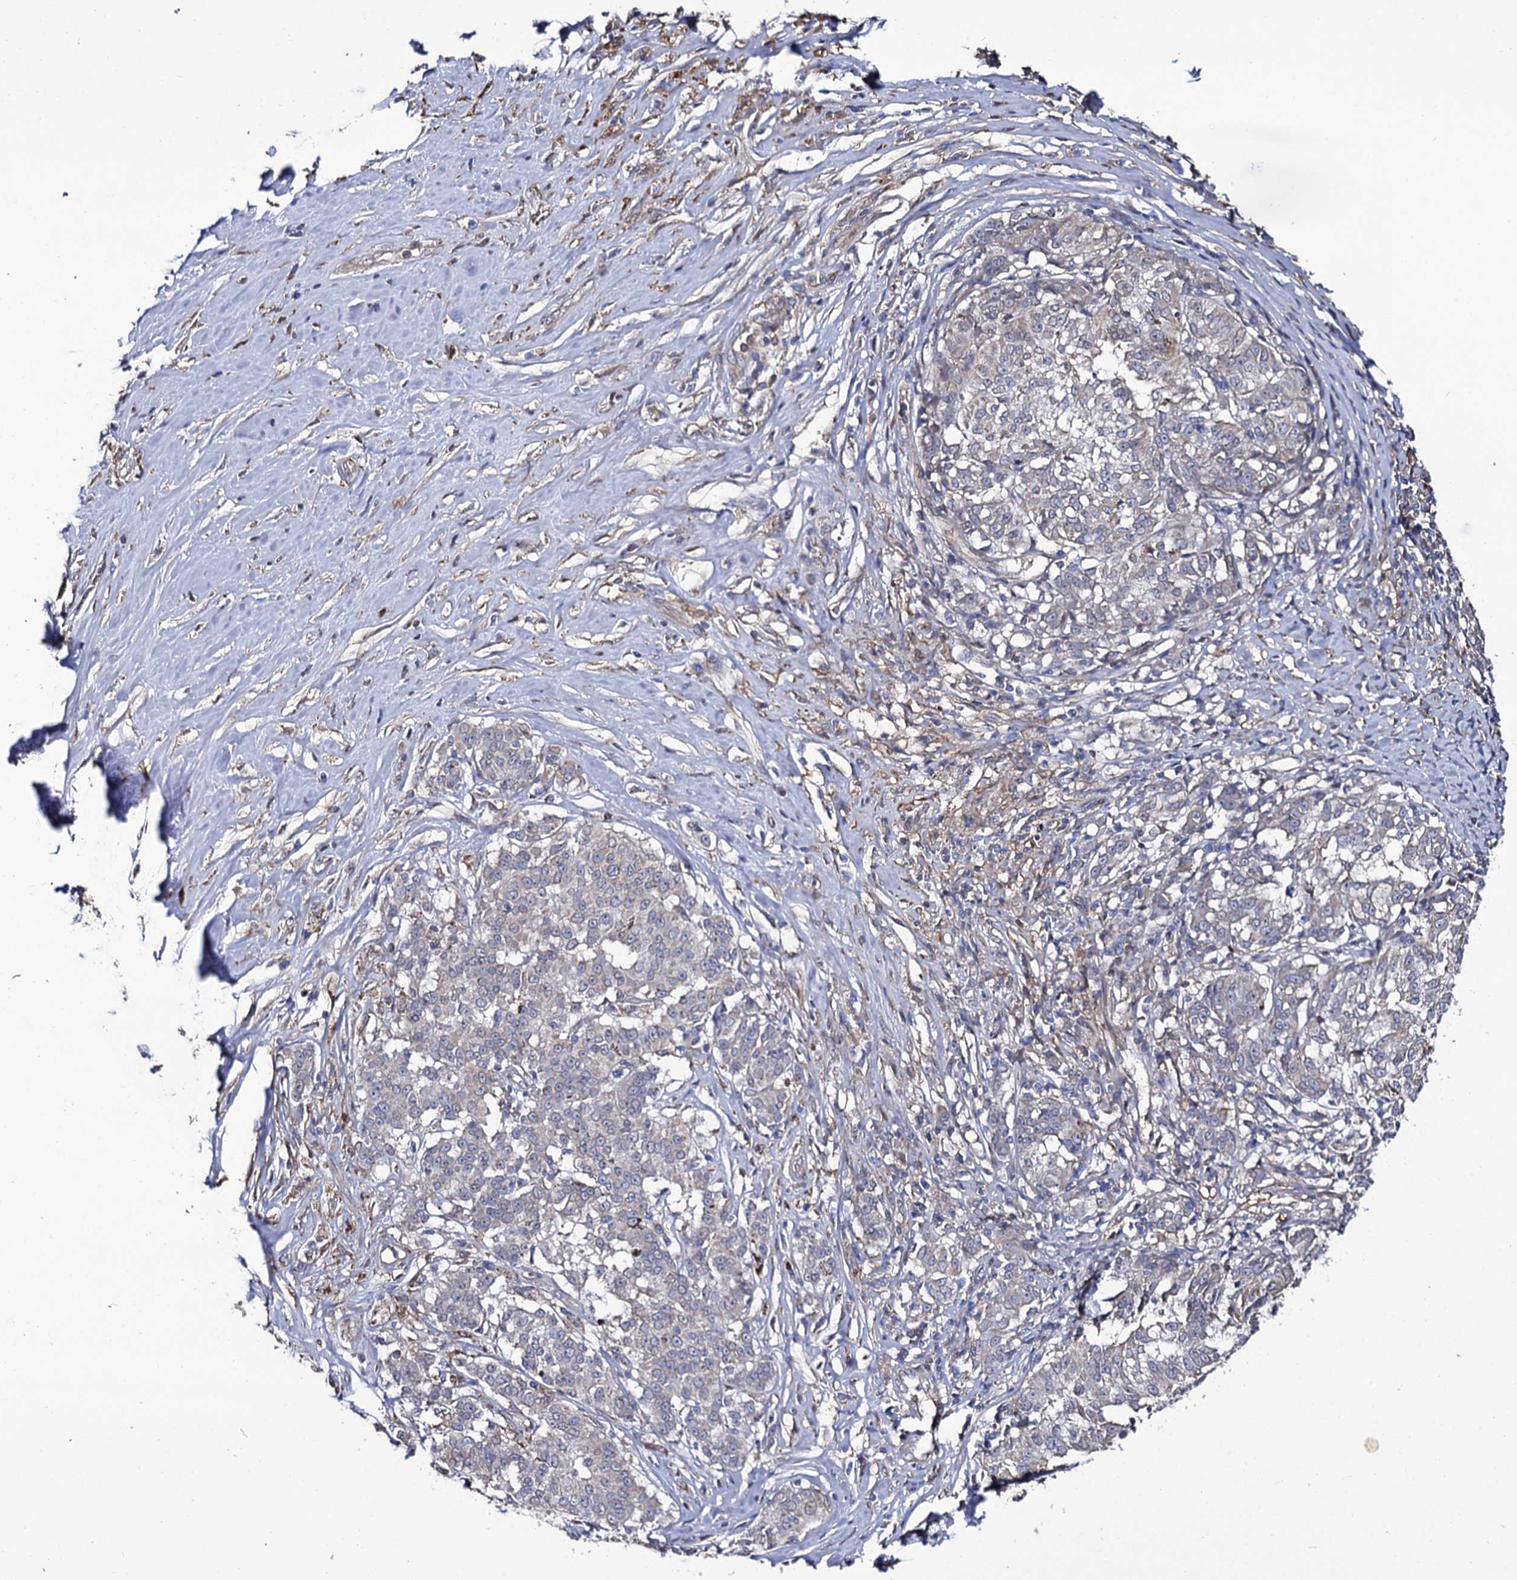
{"staining": {"intensity": "negative", "quantity": "none", "location": "none"}, "tissue": "melanoma", "cell_type": "Tumor cells", "image_type": "cancer", "snomed": [{"axis": "morphology", "description": "Malignant melanoma, NOS"}, {"axis": "topography", "description": "Skin"}], "caption": "Immunohistochemical staining of human melanoma exhibits no significant expression in tumor cells.", "gene": "TTC23", "patient": {"sex": "female", "age": 72}}